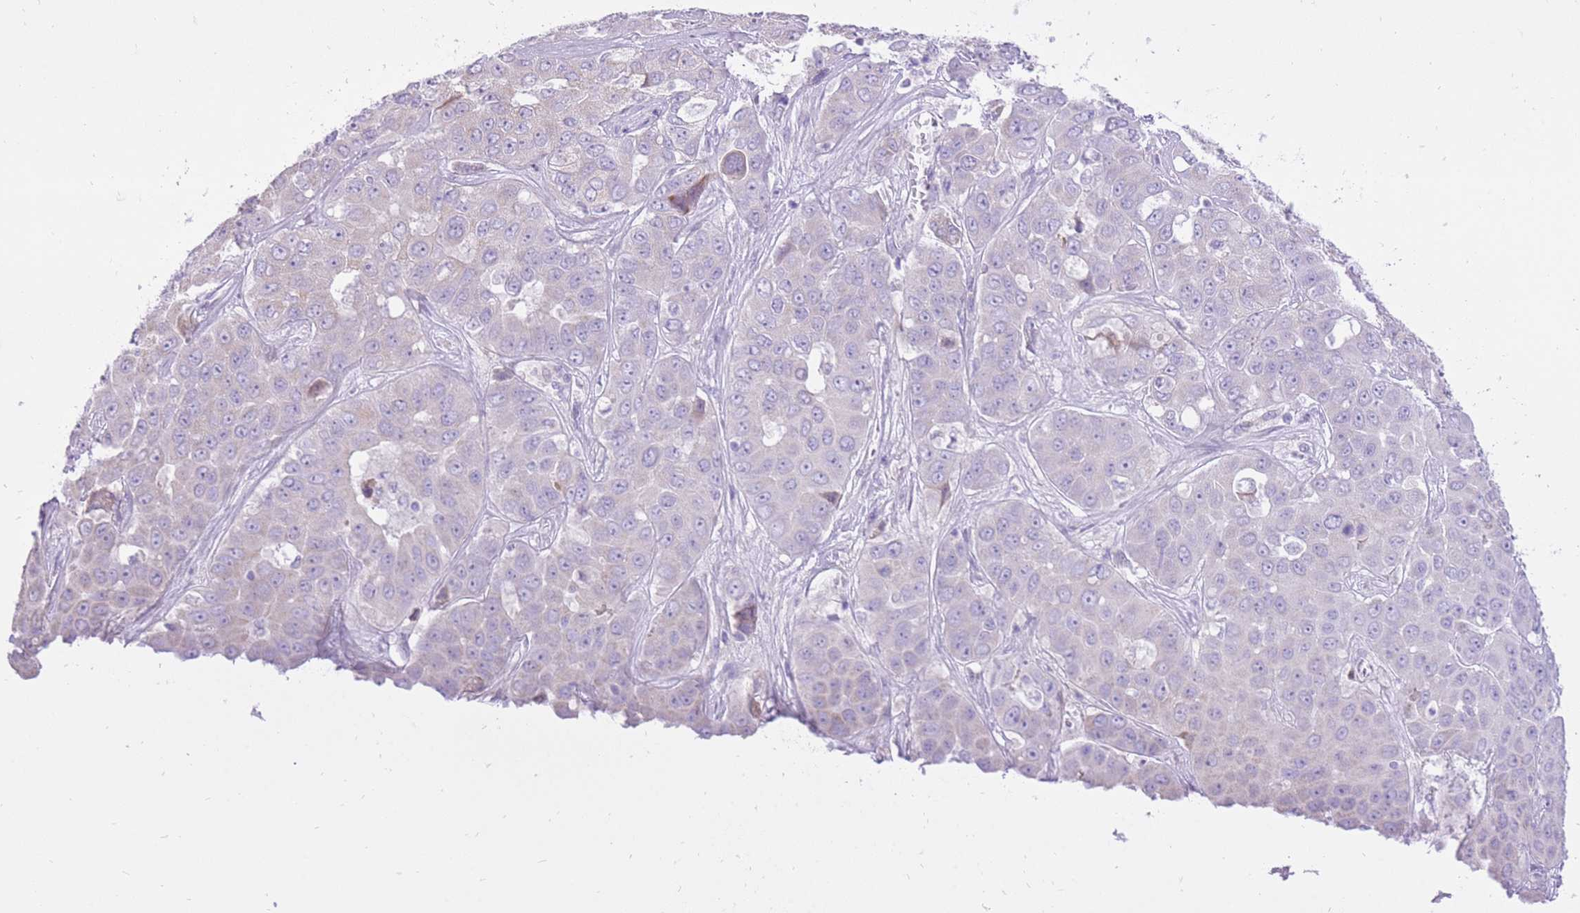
{"staining": {"intensity": "negative", "quantity": "none", "location": "none"}, "tissue": "liver cancer", "cell_type": "Tumor cells", "image_type": "cancer", "snomed": [{"axis": "morphology", "description": "Cholangiocarcinoma"}, {"axis": "topography", "description": "Liver"}], "caption": "High magnification brightfield microscopy of cholangiocarcinoma (liver) stained with DAB (3,3'-diaminobenzidine) (brown) and counterstained with hematoxylin (blue): tumor cells show no significant expression.", "gene": "SLC4A4", "patient": {"sex": "female", "age": 52}}